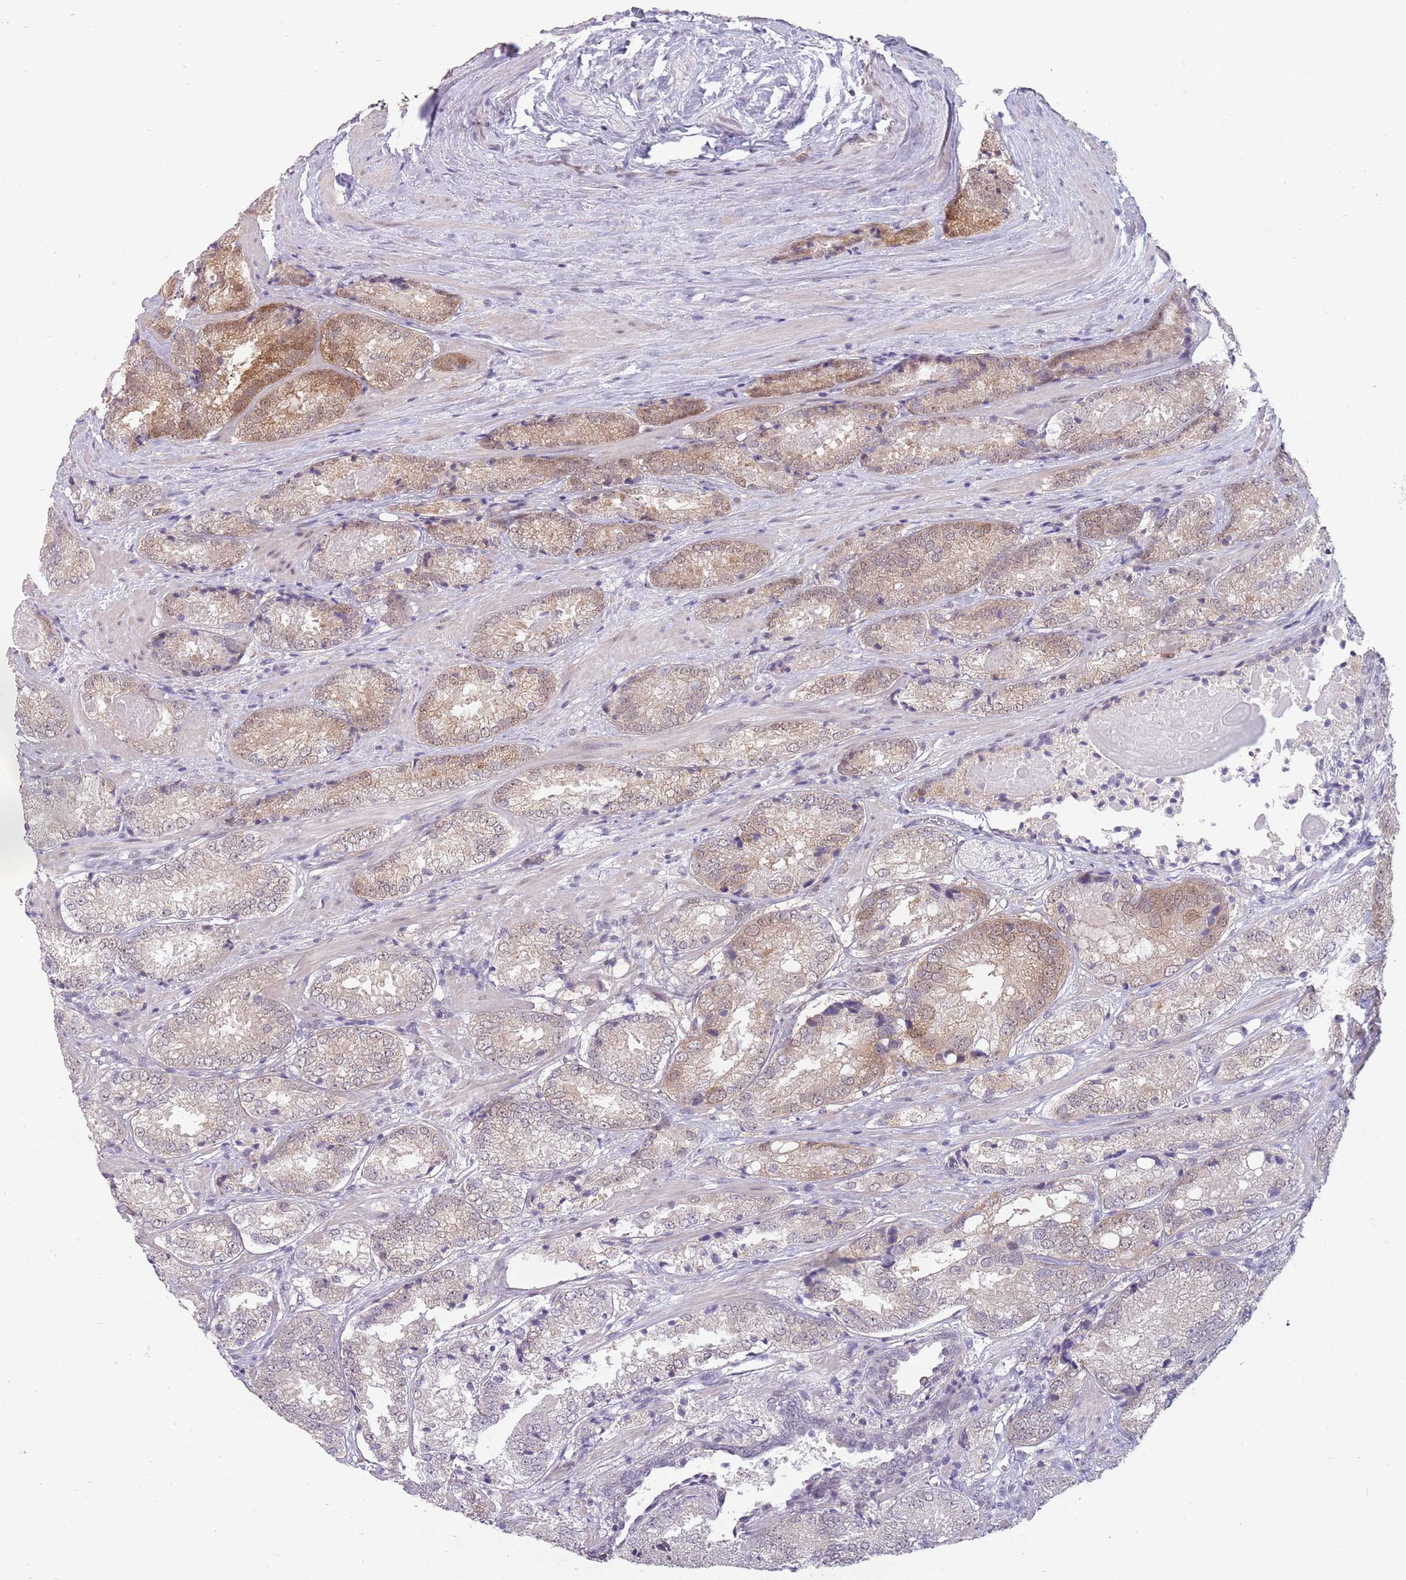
{"staining": {"intensity": "moderate", "quantity": "<25%", "location": "cytoplasmic/membranous"}, "tissue": "prostate cancer", "cell_type": "Tumor cells", "image_type": "cancer", "snomed": [{"axis": "morphology", "description": "Adenocarcinoma, High grade"}, {"axis": "topography", "description": "Prostate"}], "caption": "Immunohistochemical staining of human prostate cancer reveals moderate cytoplasmic/membranous protein expression in approximately <25% of tumor cells. The staining was performed using DAB, with brown indicating positive protein expression. Nuclei are stained blue with hematoxylin.", "gene": "ZNF574", "patient": {"sex": "male", "age": 63}}